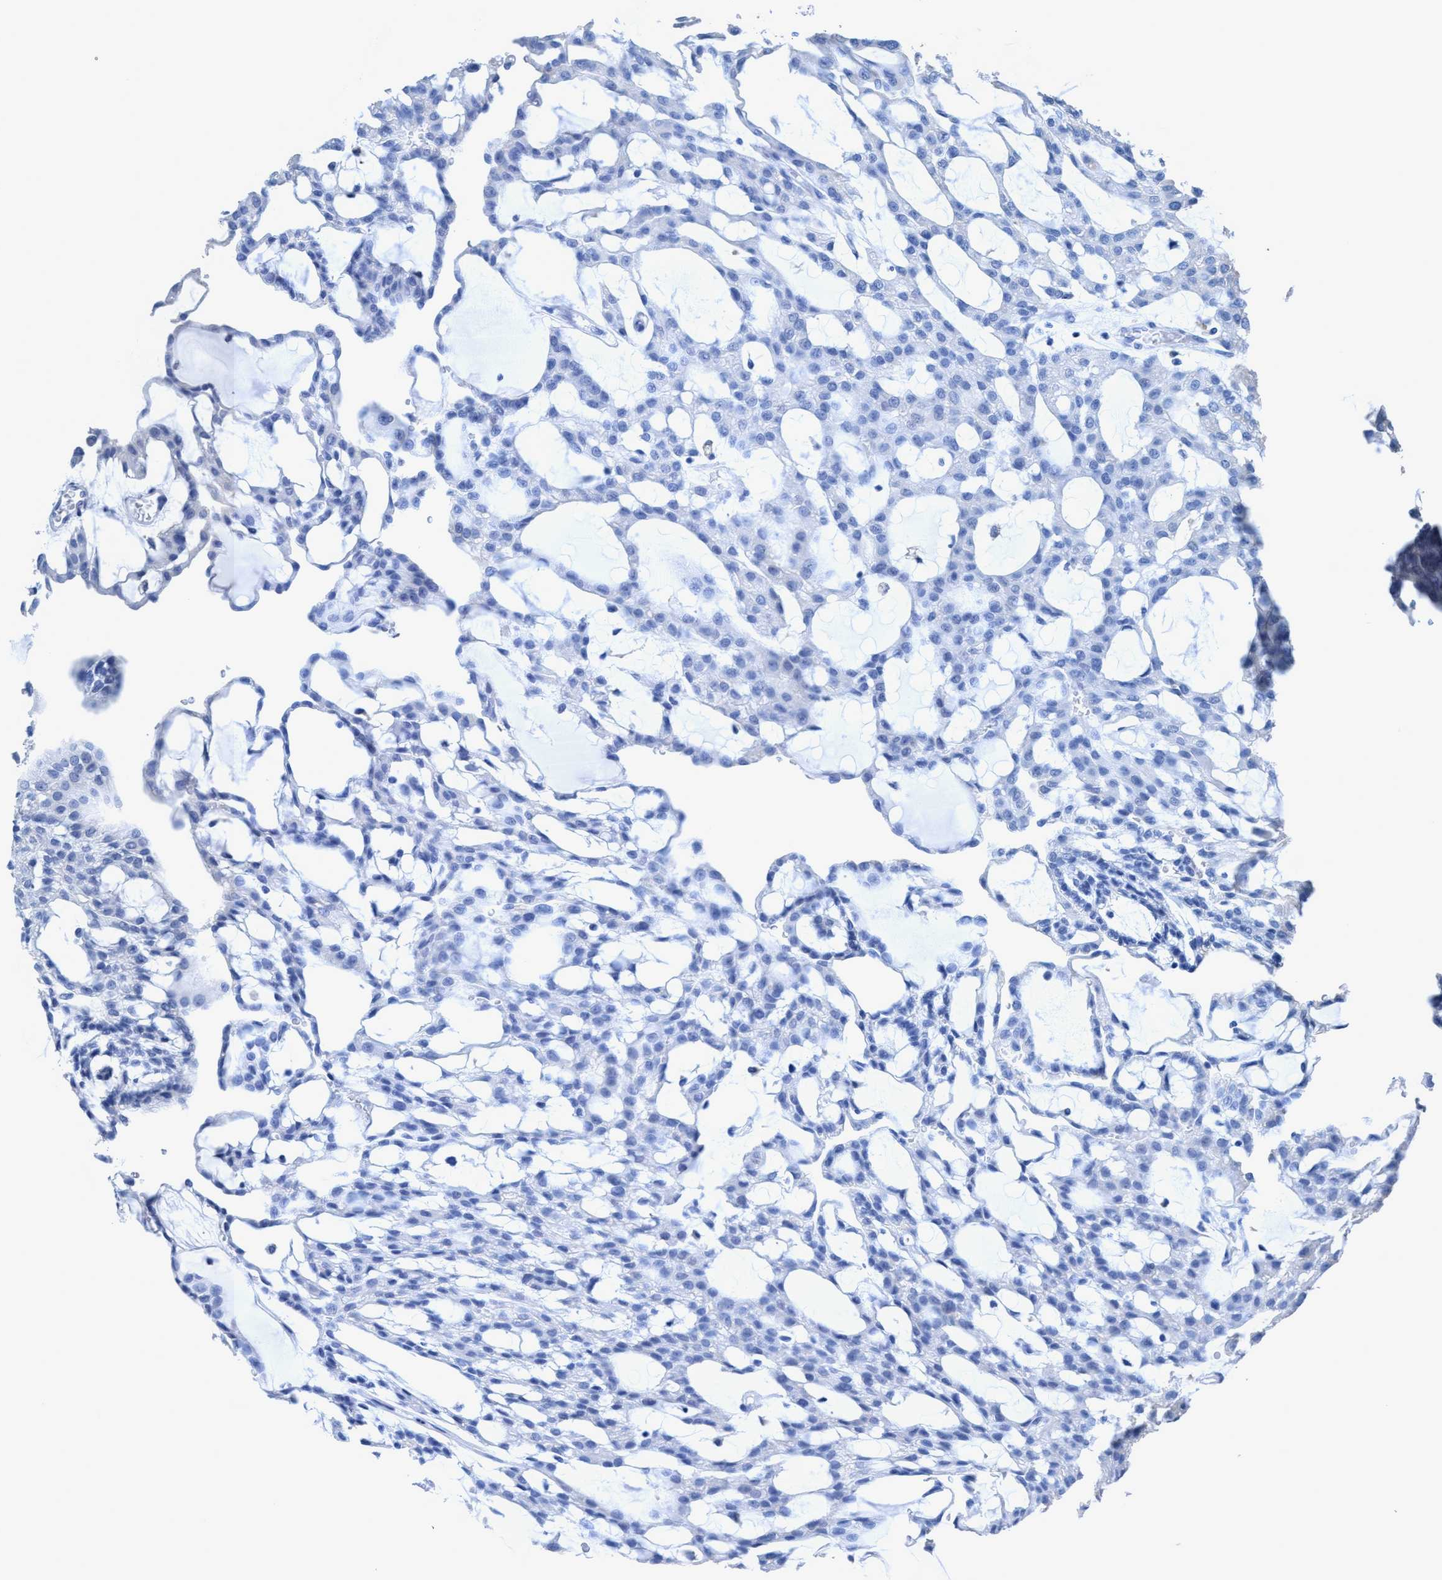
{"staining": {"intensity": "negative", "quantity": "none", "location": "none"}, "tissue": "renal cancer", "cell_type": "Tumor cells", "image_type": "cancer", "snomed": [{"axis": "morphology", "description": "Adenocarcinoma, NOS"}, {"axis": "topography", "description": "Kidney"}], "caption": "IHC histopathology image of neoplastic tissue: renal adenocarcinoma stained with DAB (3,3'-diaminobenzidine) shows no significant protein staining in tumor cells. Nuclei are stained in blue.", "gene": "DNAI1", "patient": {"sex": "male", "age": 63}}